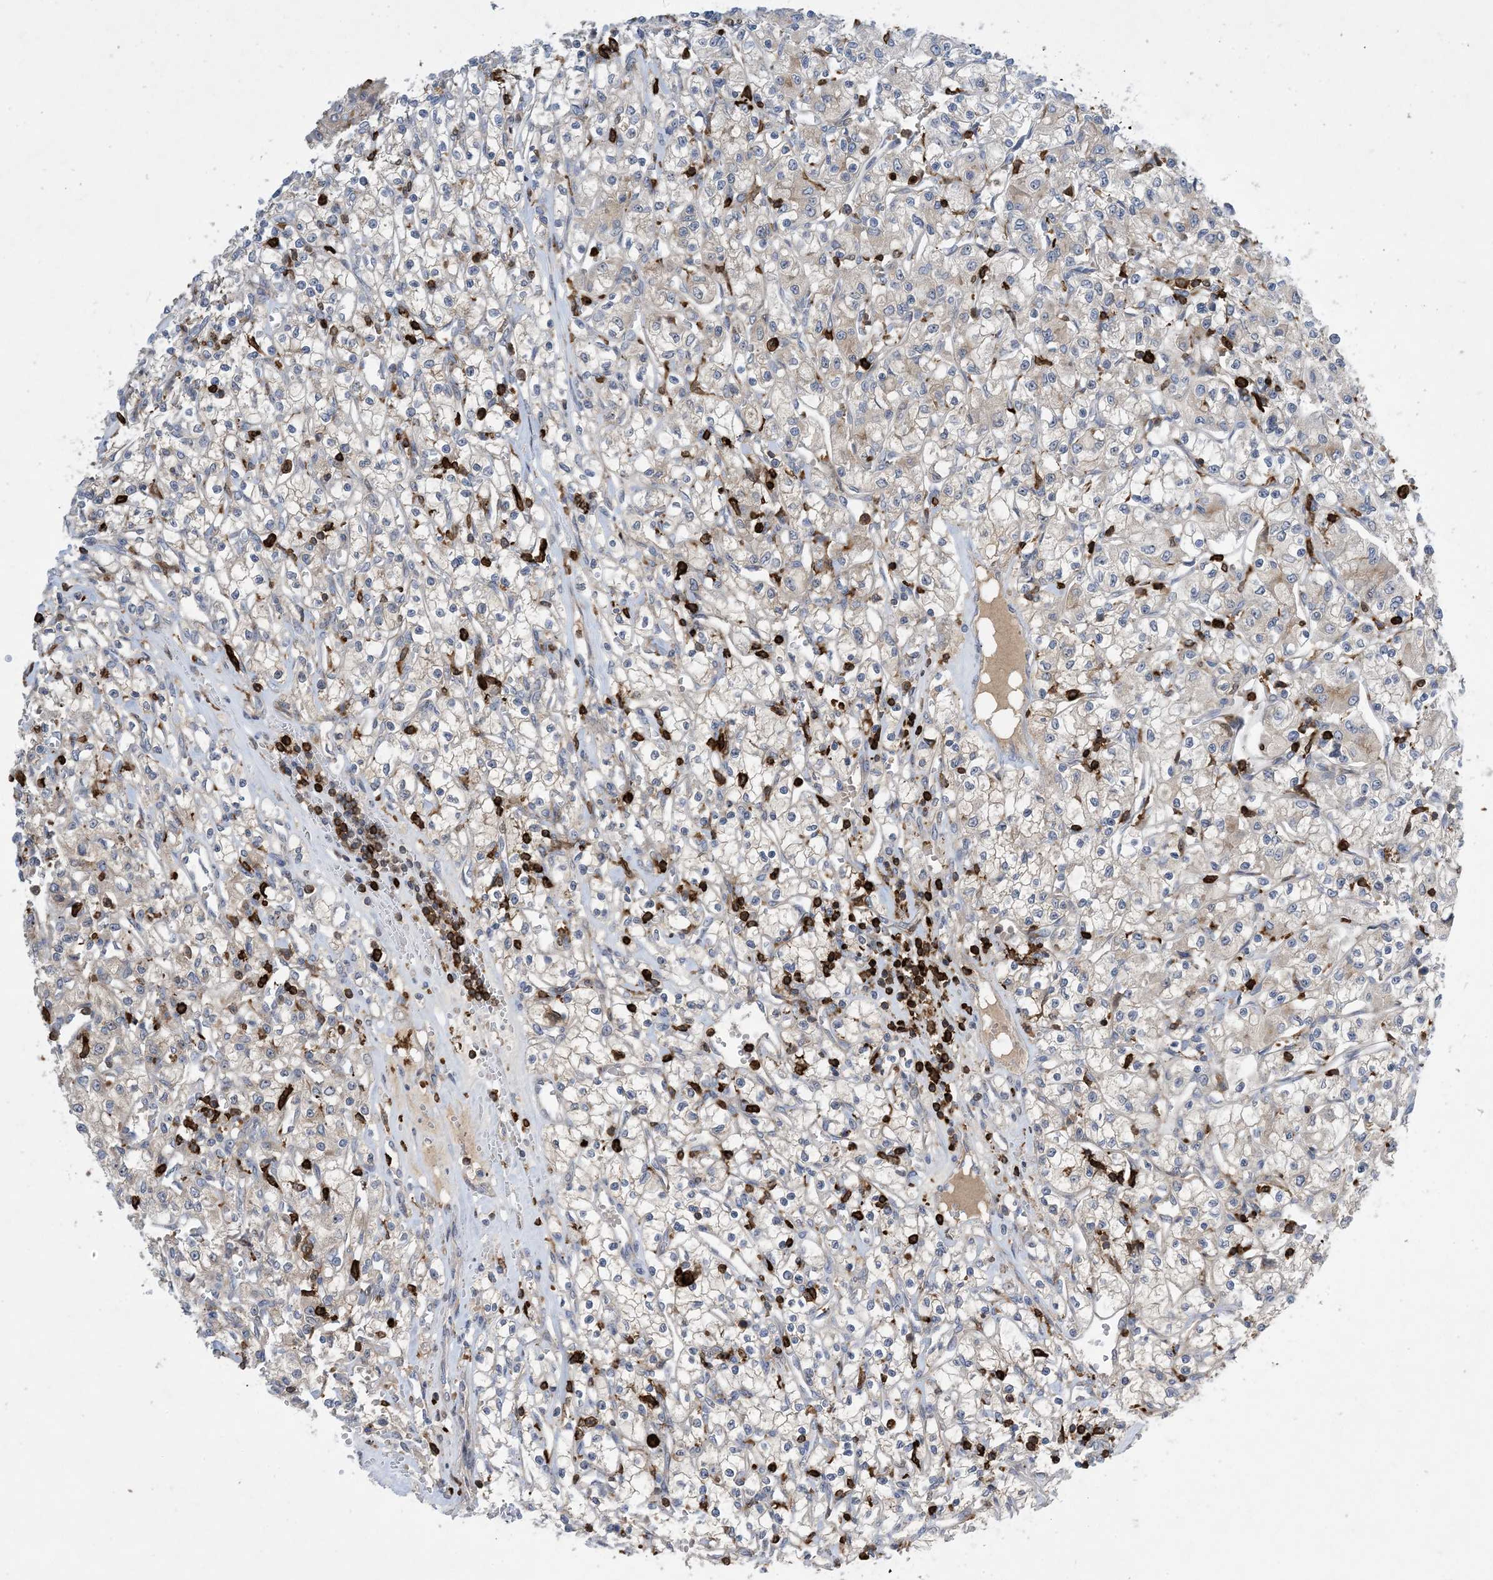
{"staining": {"intensity": "negative", "quantity": "none", "location": "none"}, "tissue": "renal cancer", "cell_type": "Tumor cells", "image_type": "cancer", "snomed": [{"axis": "morphology", "description": "Adenocarcinoma, NOS"}, {"axis": "topography", "description": "Kidney"}], "caption": "Tumor cells show no significant expression in renal cancer (adenocarcinoma). Brightfield microscopy of IHC stained with DAB (3,3'-diaminobenzidine) (brown) and hematoxylin (blue), captured at high magnification.", "gene": "AK9", "patient": {"sex": "female", "age": 59}}